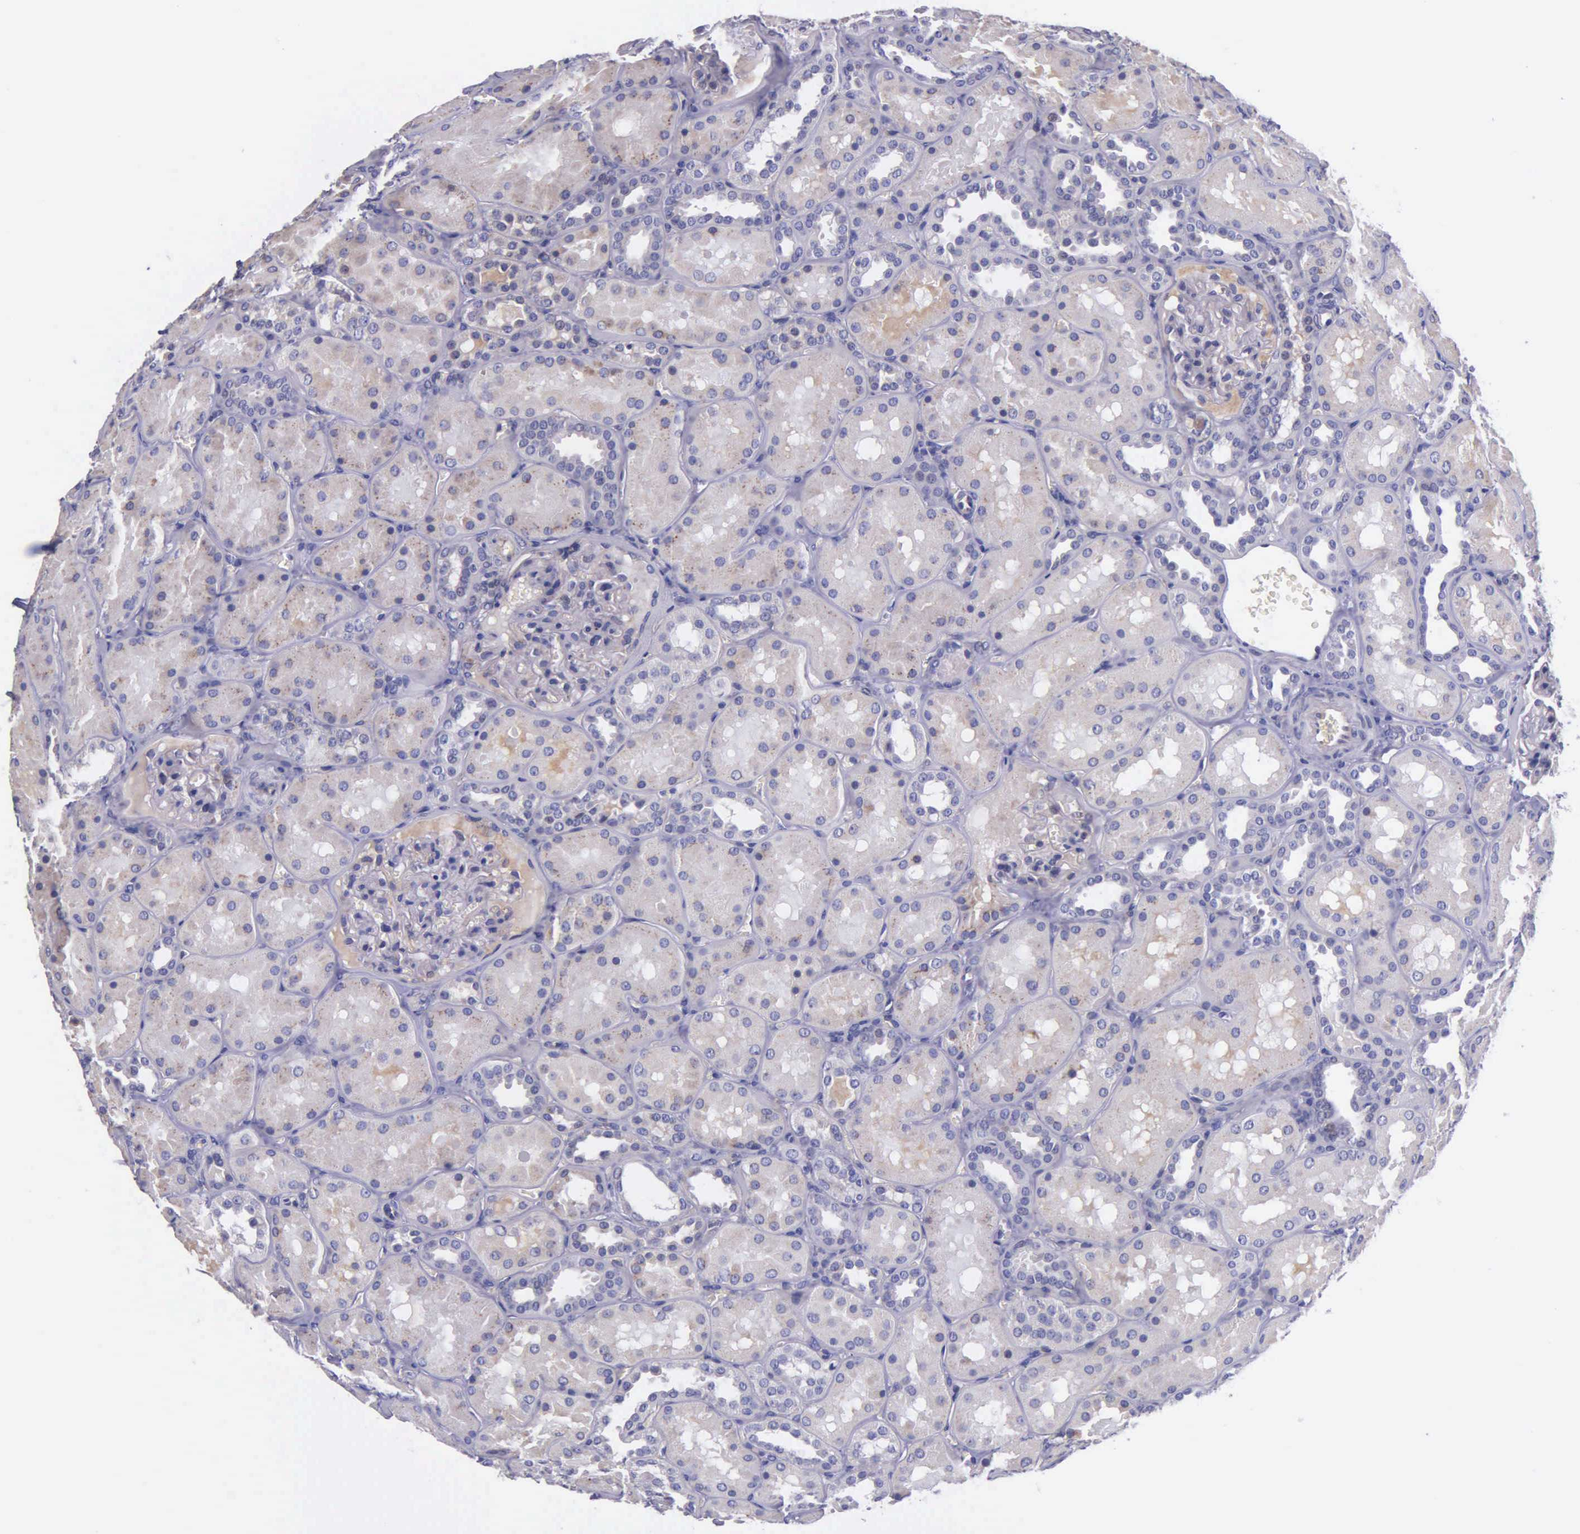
{"staining": {"intensity": "negative", "quantity": "none", "location": "none"}, "tissue": "kidney", "cell_type": "Cells in glomeruli", "image_type": "normal", "snomed": [{"axis": "morphology", "description": "Normal tissue, NOS"}, {"axis": "topography", "description": "Kidney"}], "caption": "DAB (3,3'-diaminobenzidine) immunohistochemical staining of benign human kidney reveals no significant staining in cells in glomeruli.", "gene": "ZC3H12B", "patient": {"sex": "female", "age": 52}}